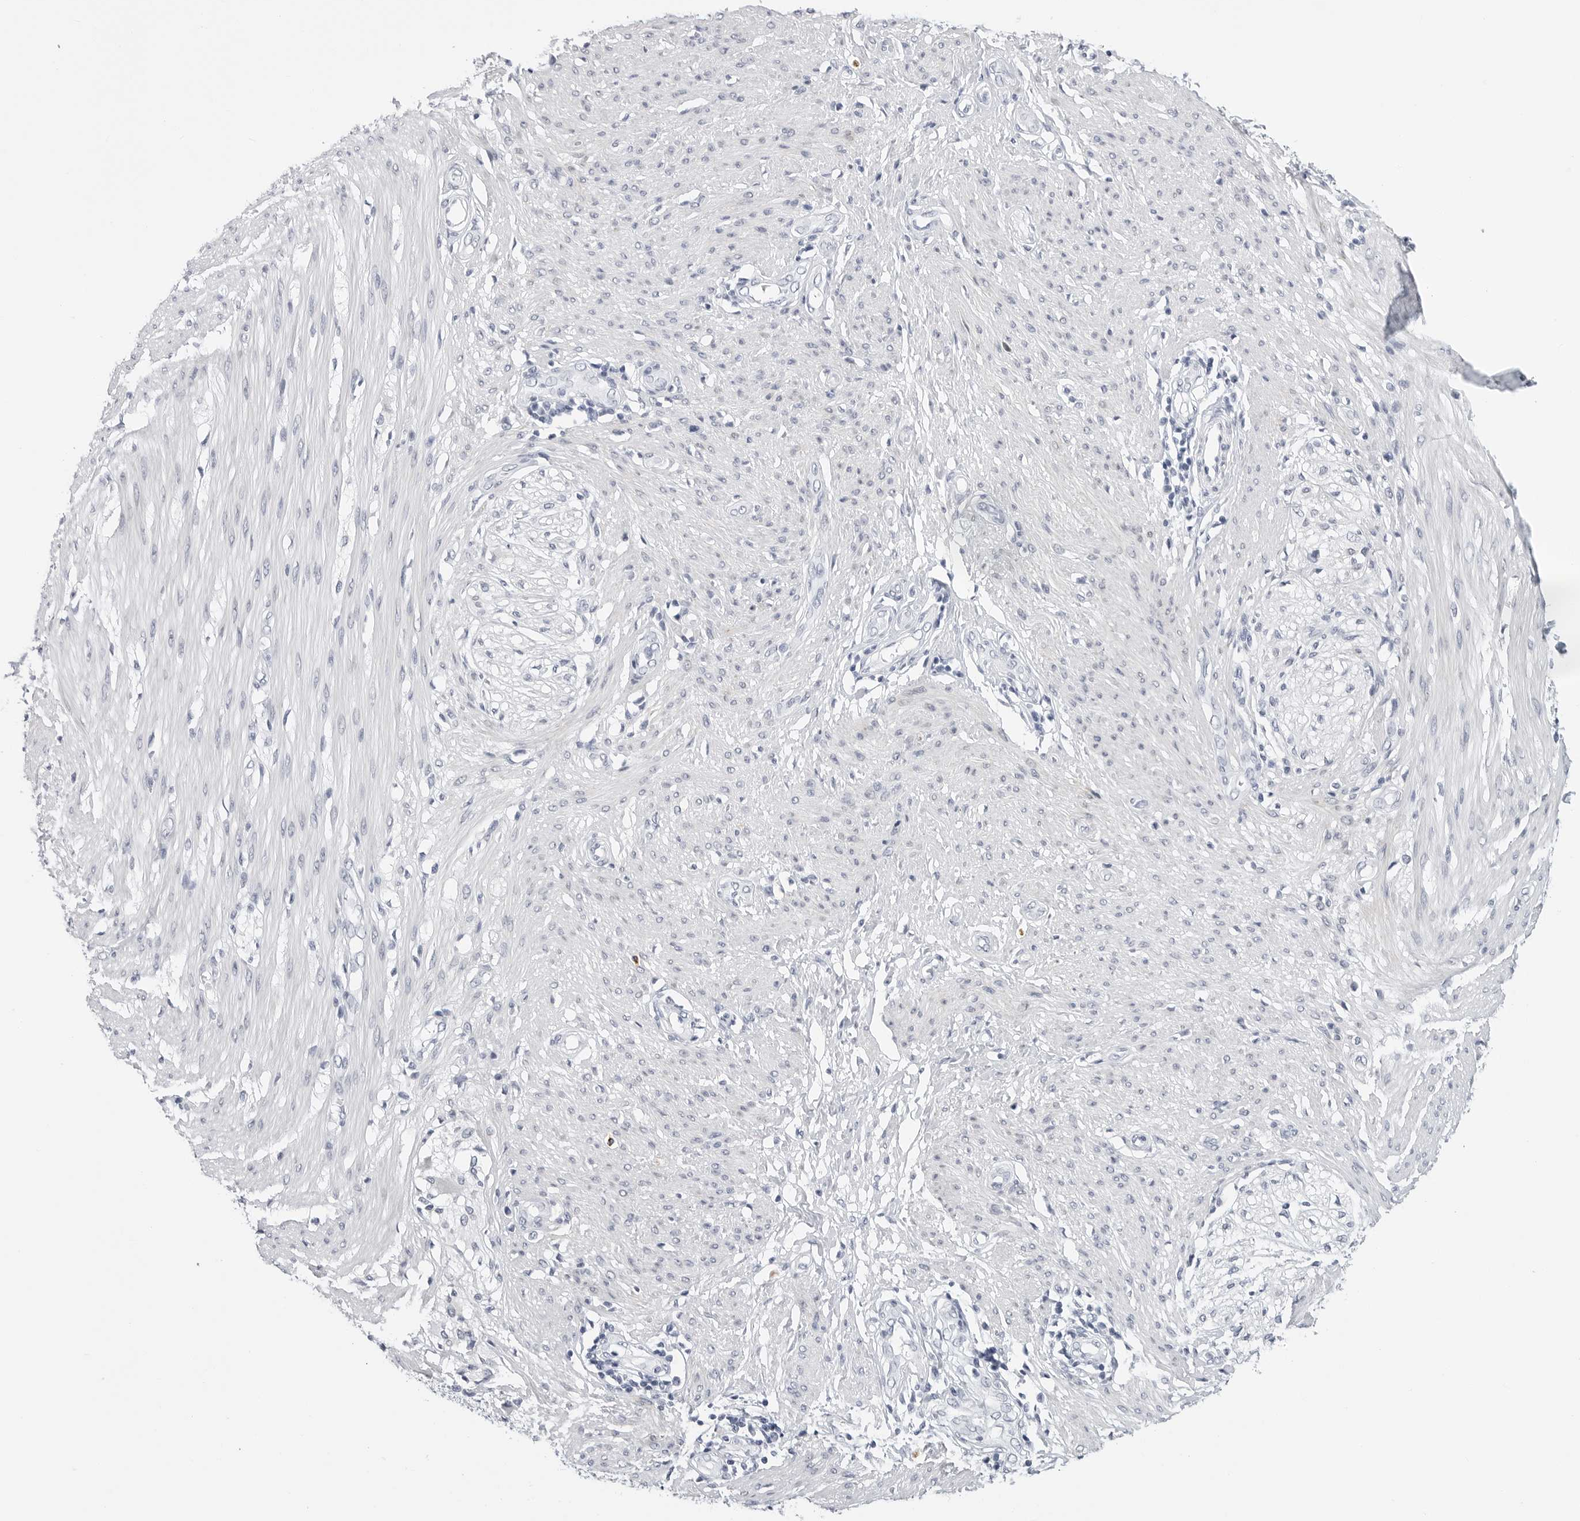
{"staining": {"intensity": "negative", "quantity": "none", "location": "none"}, "tissue": "smooth muscle", "cell_type": "Smooth muscle cells", "image_type": "normal", "snomed": [{"axis": "morphology", "description": "Normal tissue, NOS"}, {"axis": "morphology", "description": "Adenocarcinoma, NOS"}, {"axis": "topography", "description": "Colon"}, {"axis": "topography", "description": "Peripheral nerve tissue"}], "caption": "Immunohistochemistry (IHC) image of benign smooth muscle: smooth muscle stained with DAB (3,3'-diaminobenzidine) shows no significant protein positivity in smooth muscle cells. Brightfield microscopy of IHC stained with DAB (brown) and hematoxylin (blue), captured at high magnification.", "gene": "HSPB7", "patient": {"sex": "male", "age": 14}}